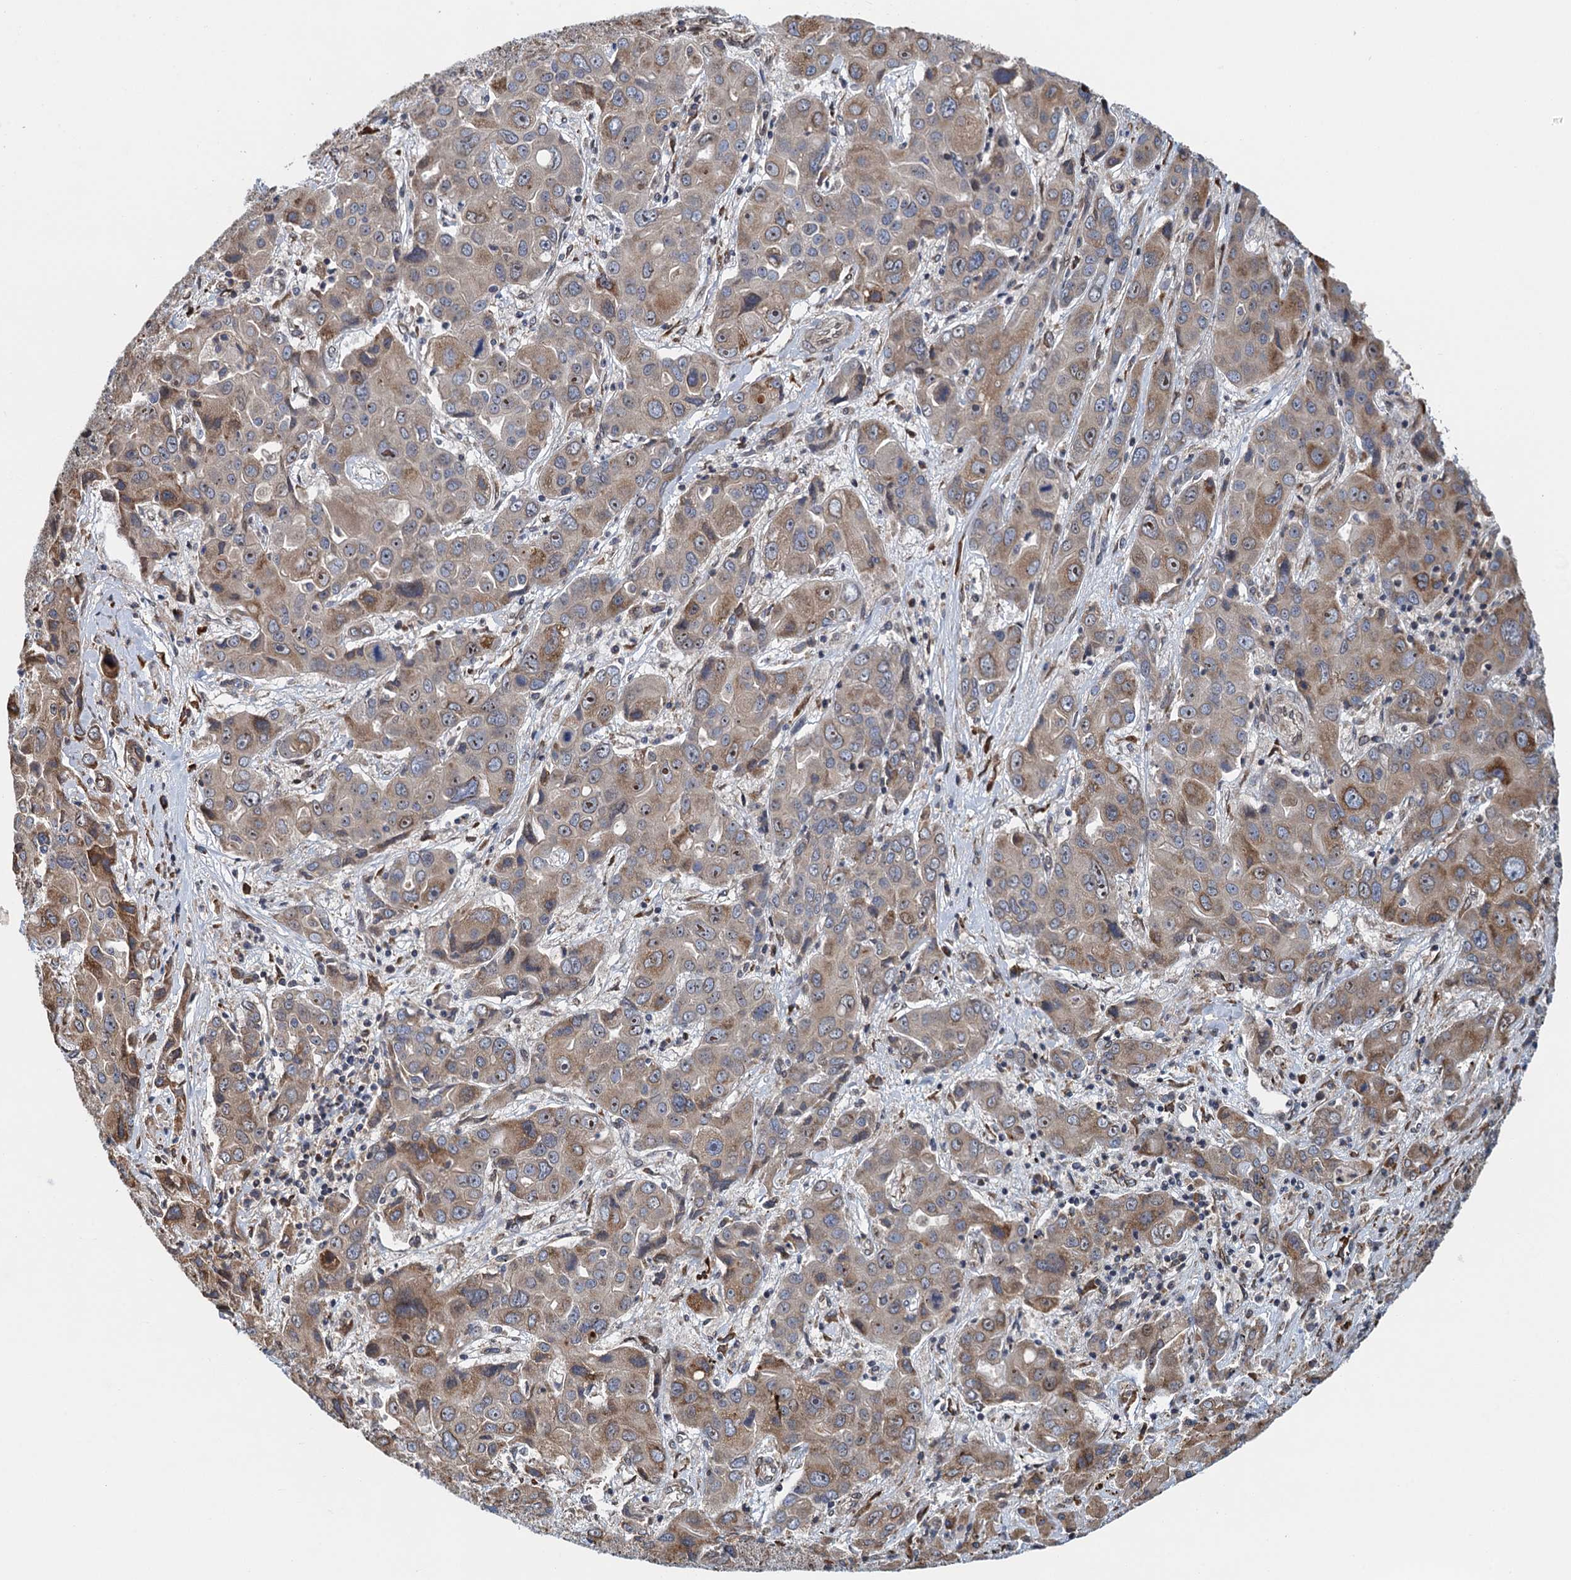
{"staining": {"intensity": "moderate", "quantity": "<25%", "location": "cytoplasmic/membranous"}, "tissue": "liver cancer", "cell_type": "Tumor cells", "image_type": "cancer", "snomed": [{"axis": "morphology", "description": "Cholangiocarcinoma"}, {"axis": "topography", "description": "Liver"}], "caption": "This is a photomicrograph of immunohistochemistry staining of cholangiocarcinoma (liver), which shows moderate positivity in the cytoplasmic/membranous of tumor cells.", "gene": "MDM1", "patient": {"sex": "male", "age": 67}}